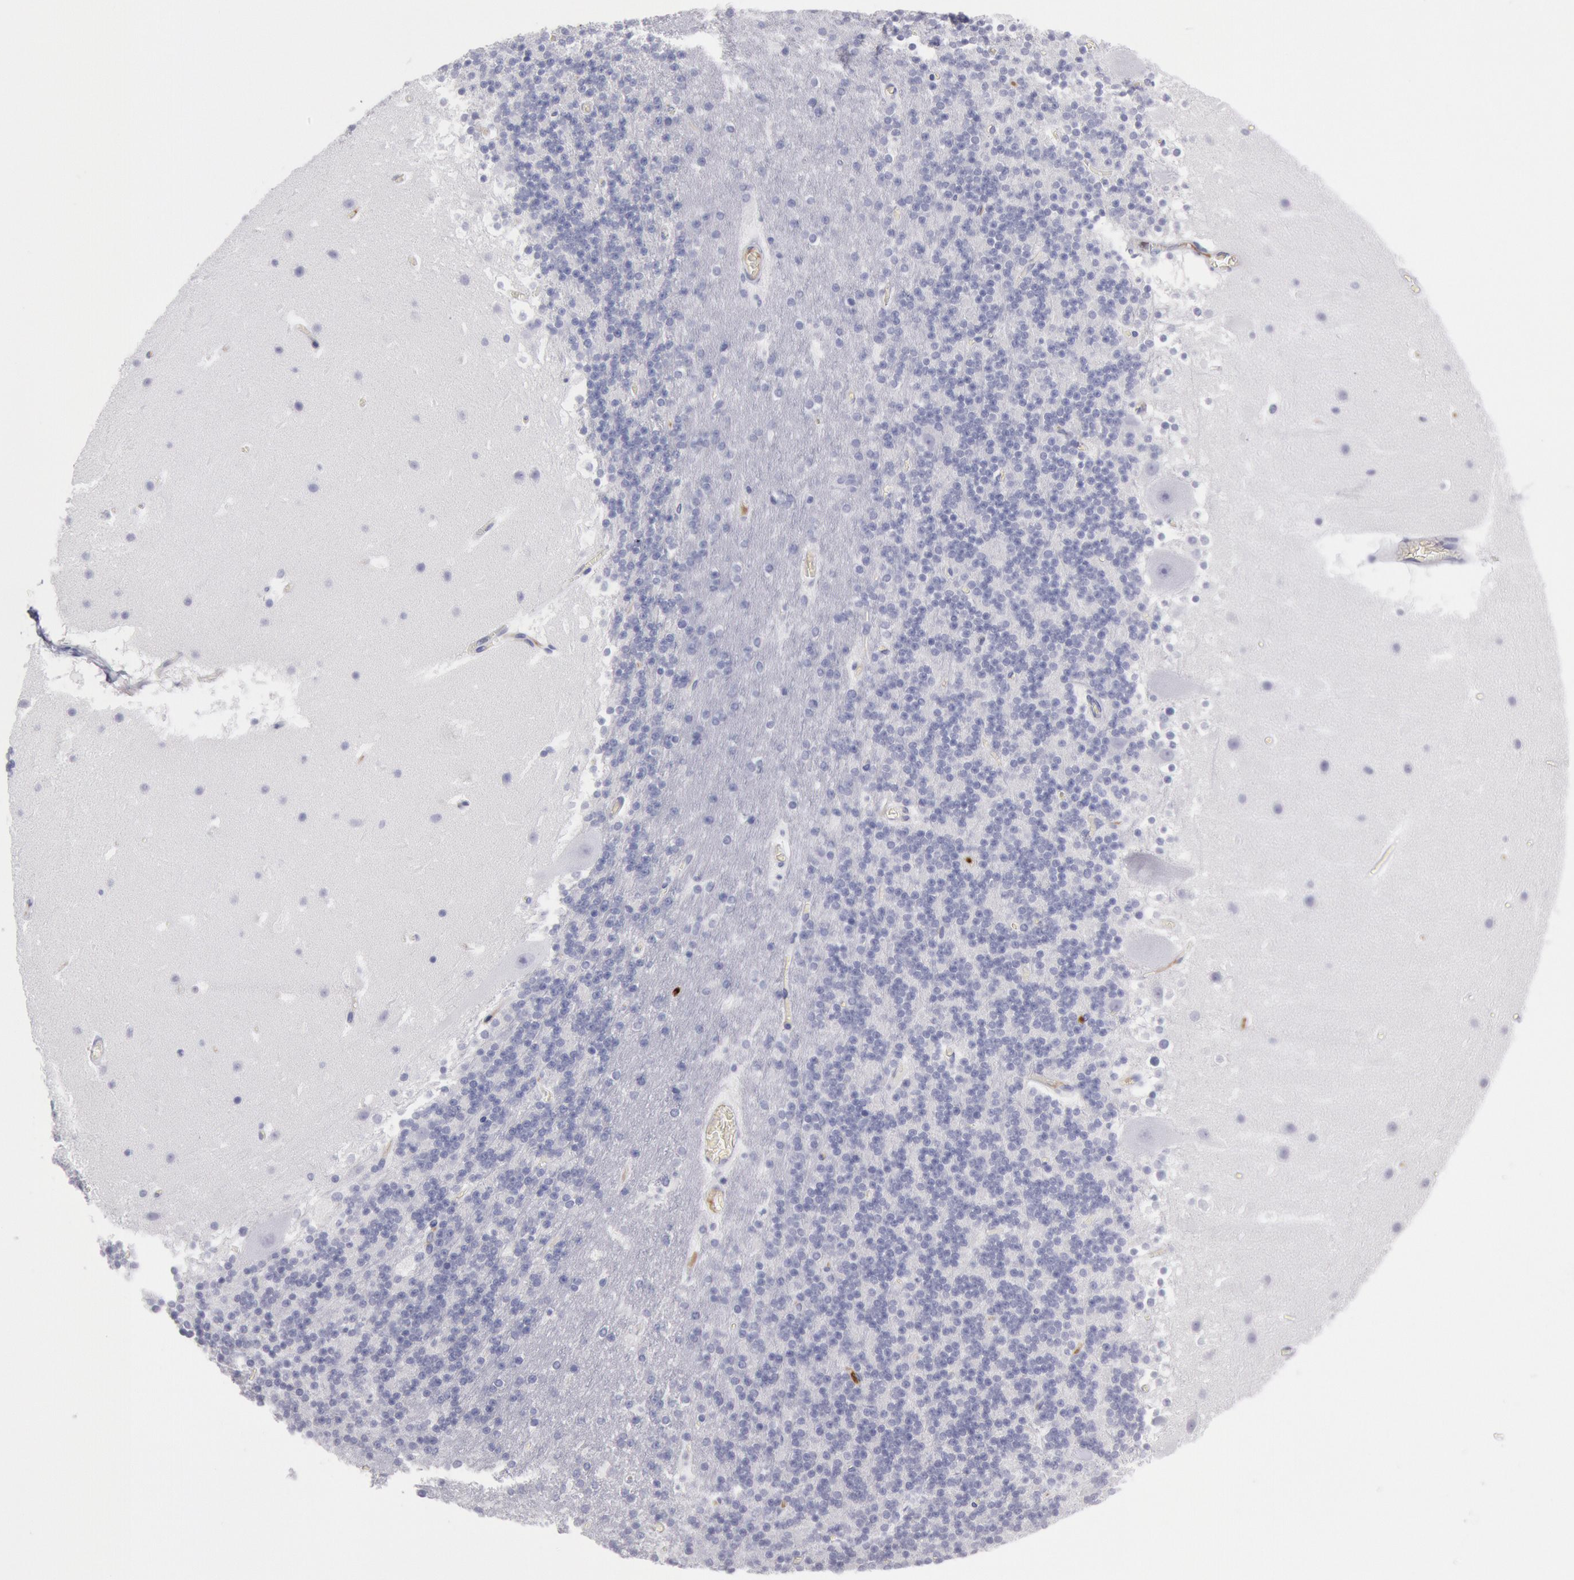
{"staining": {"intensity": "negative", "quantity": "none", "location": "none"}, "tissue": "cerebellum", "cell_type": "Cells in granular layer", "image_type": "normal", "snomed": [{"axis": "morphology", "description": "Normal tissue, NOS"}, {"axis": "topography", "description": "Cerebellum"}], "caption": "Immunohistochemical staining of normal cerebellum shows no significant staining in cells in granular layer.", "gene": "FCN1", "patient": {"sex": "male", "age": 45}}